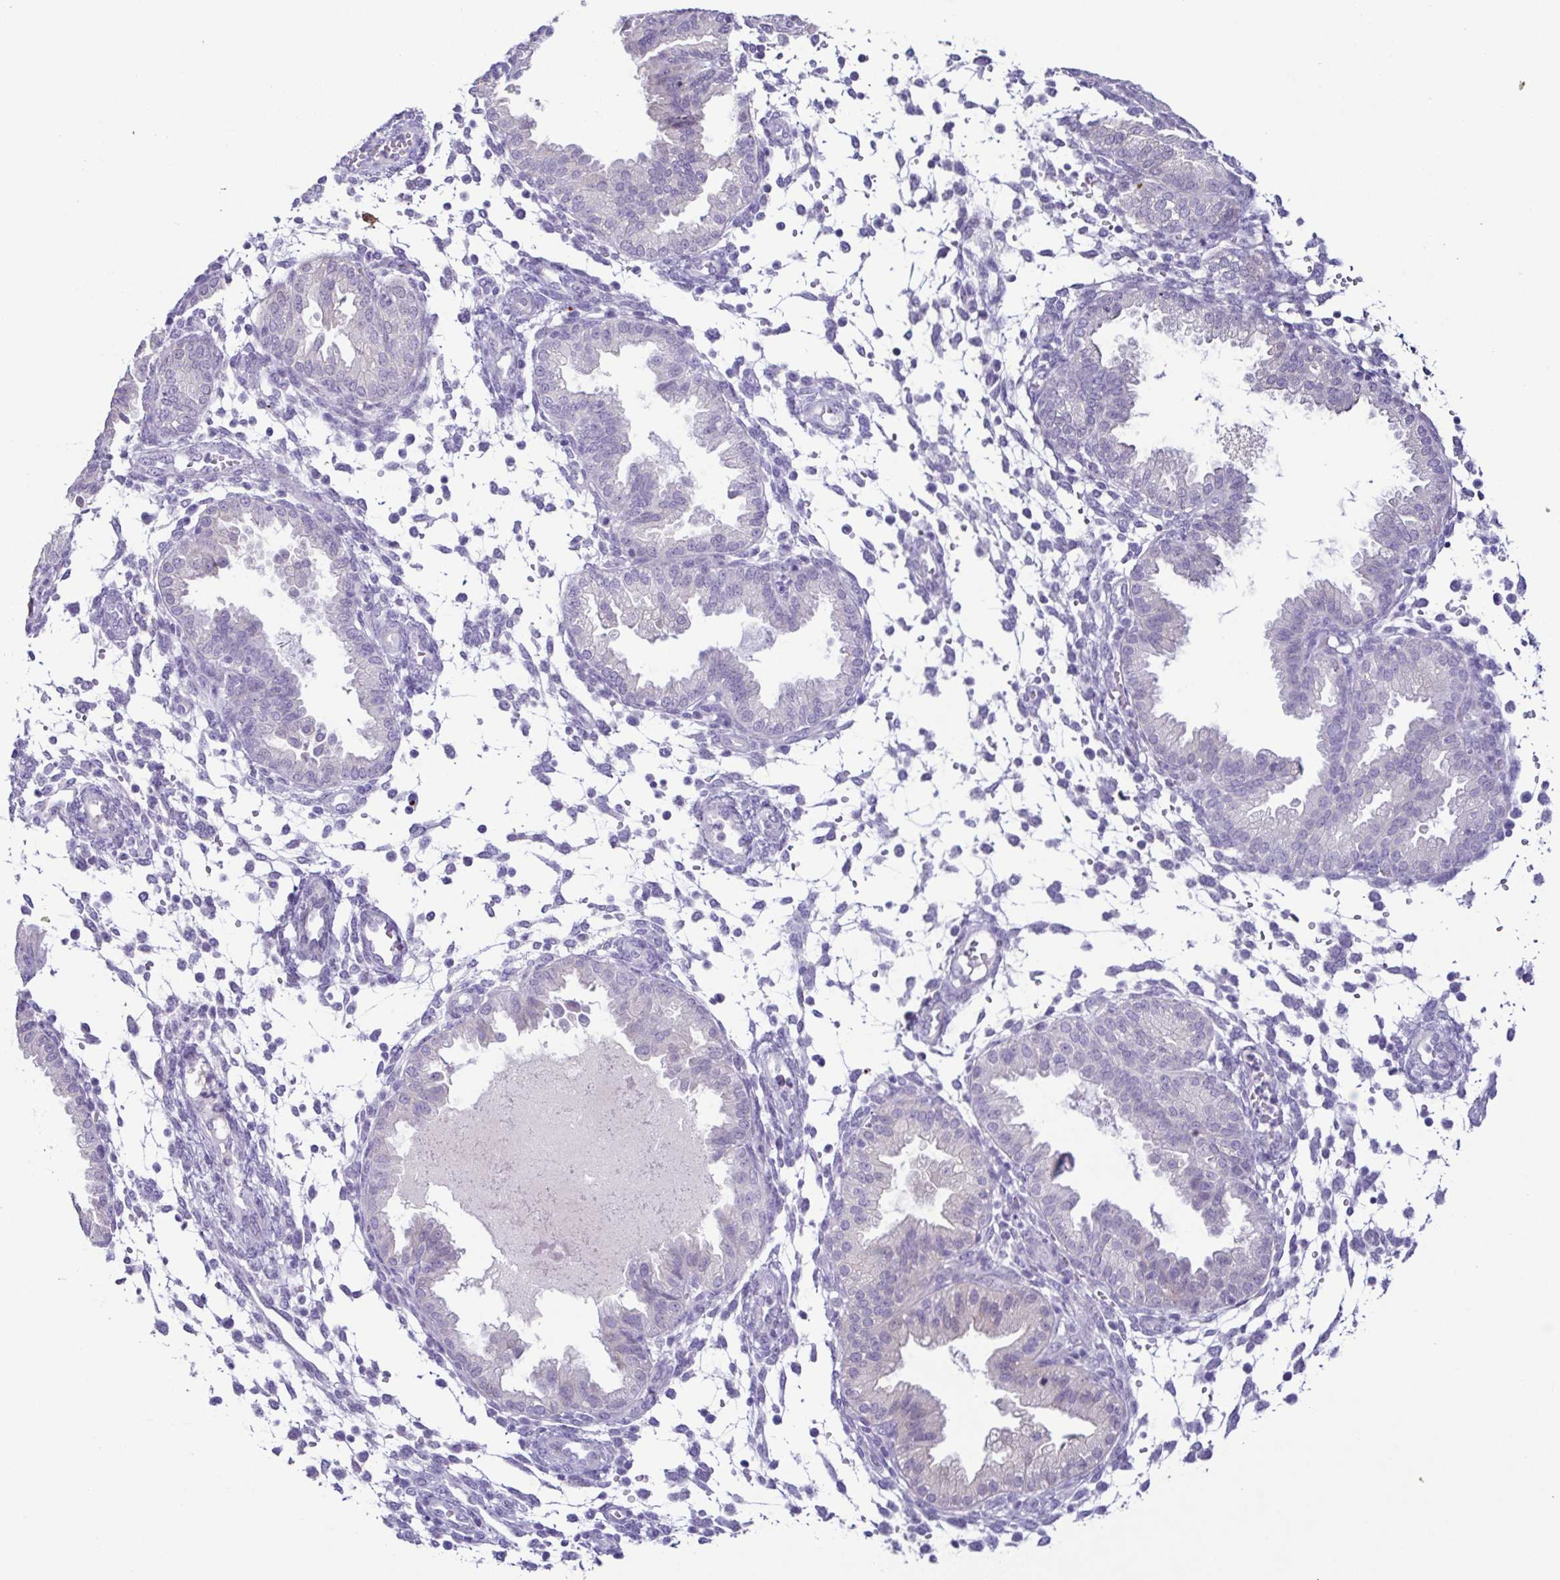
{"staining": {"intensity": "negative", "quantity": "none", "location": "none"}, "tissue": "endometrium", "cell_type": "Cells in endometrial stroma", "image_type": "normal", "snomed": [{"axis": "morphology", "description": "Normal tissue, NOS"}, {"axis": "topography", "description": "Endometrium"}], "caption": "This is an IHC image of benign endometrium. There is no positivity in cells in endometrial stroma.", "gene": "TERT", "patient": {"sex": "female", "age": 33}}